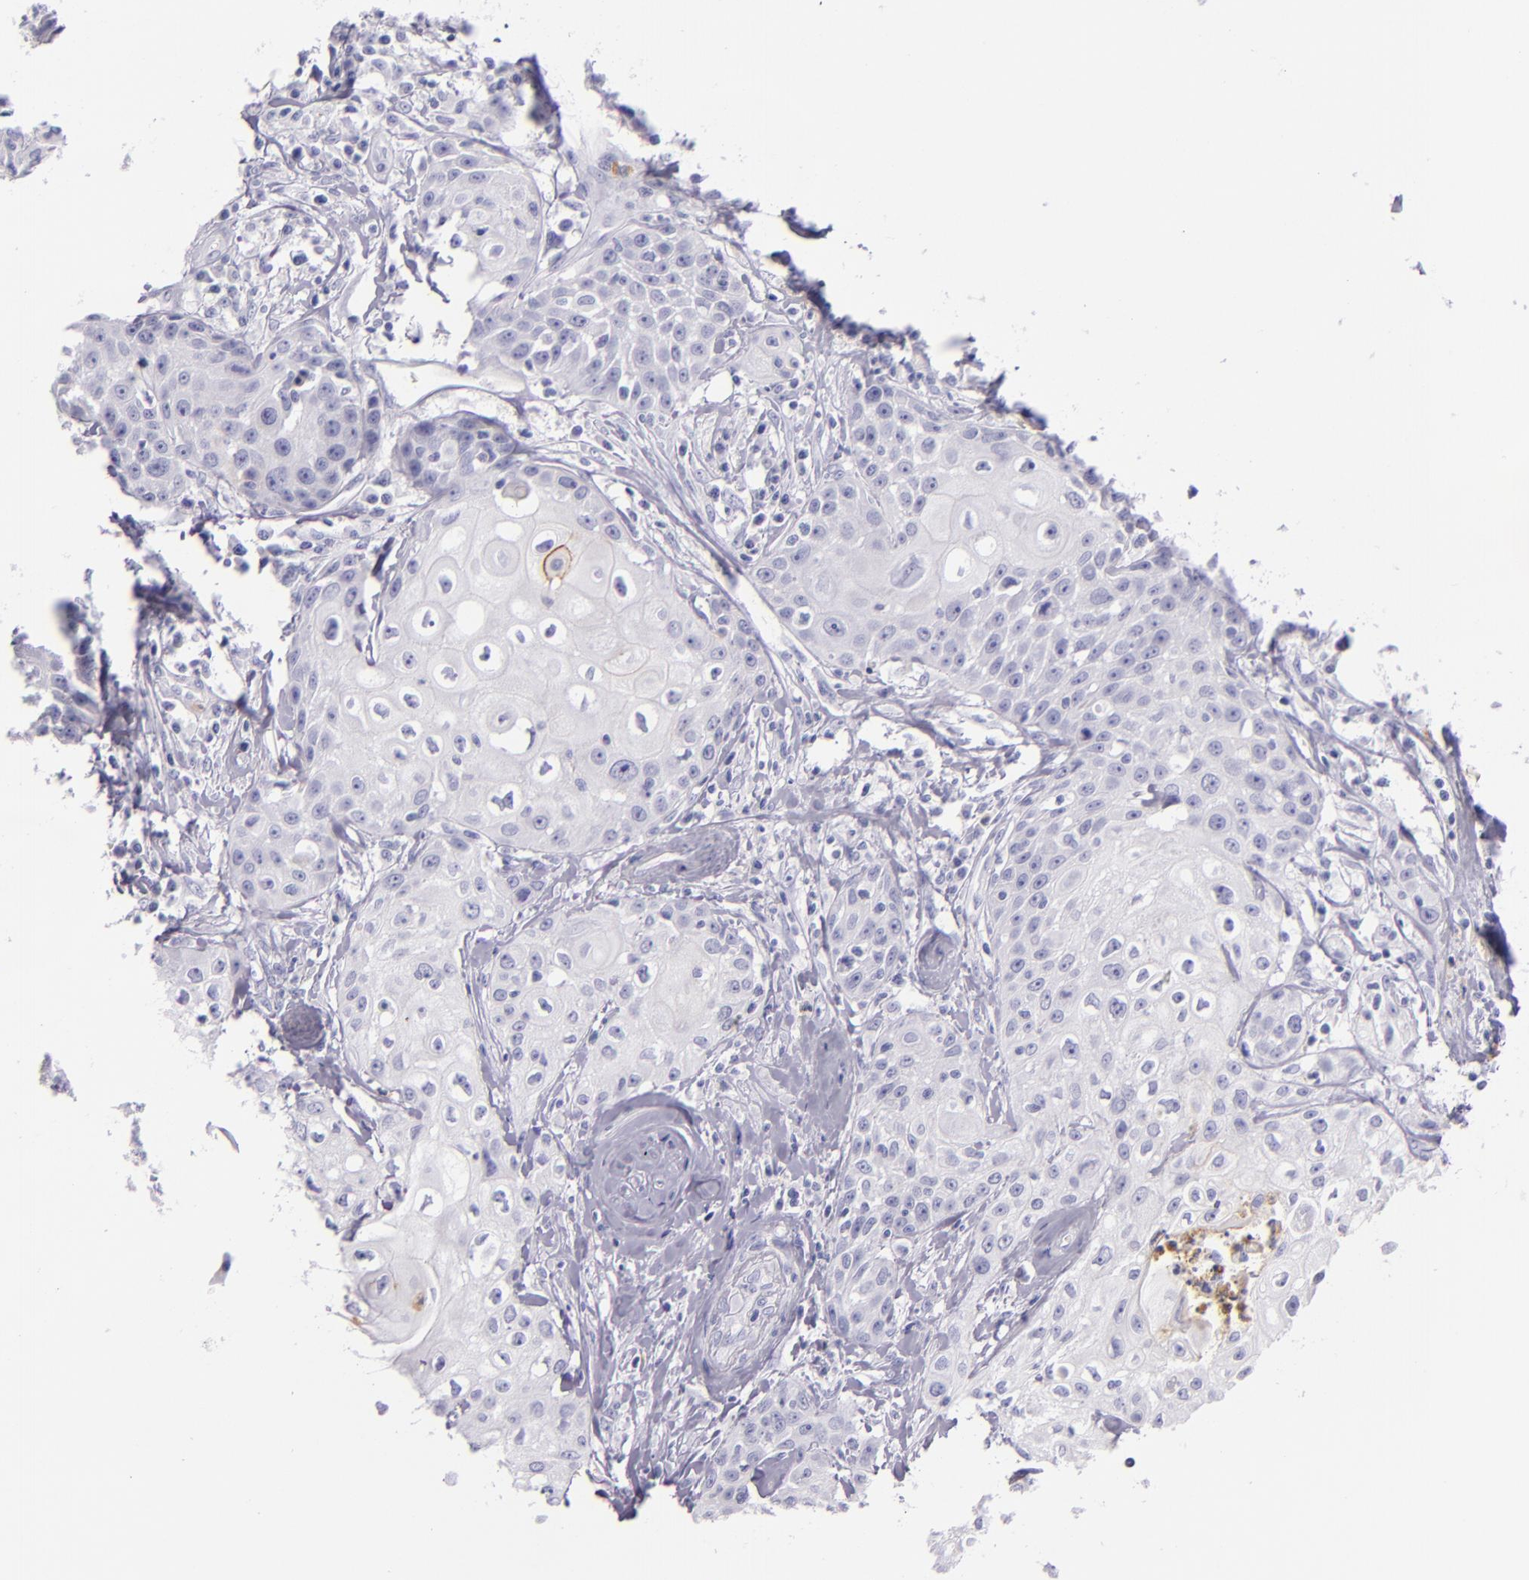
{"staining": {"intensity": "negative", "quantity": "none", "location": "none"}, "tissue": "head and neck cancer", "cell_type": "Tumor cells", "image_type": "cancer", "snomed": [{"axis": "morphology", "description": "Squamous cell carcinoma, NOS"}, {"axis": "topography", "description": "Oral tissue"}, {"axis": "topography", "description": "Head-Neck"}], "caption": "This is an immunohistochemistry (IHC) histopathology image of head and neck cancer. There is no staining in tumor cells.", "gene": "CEACAM1", "patient": {"sex": "female", "age": 82}}